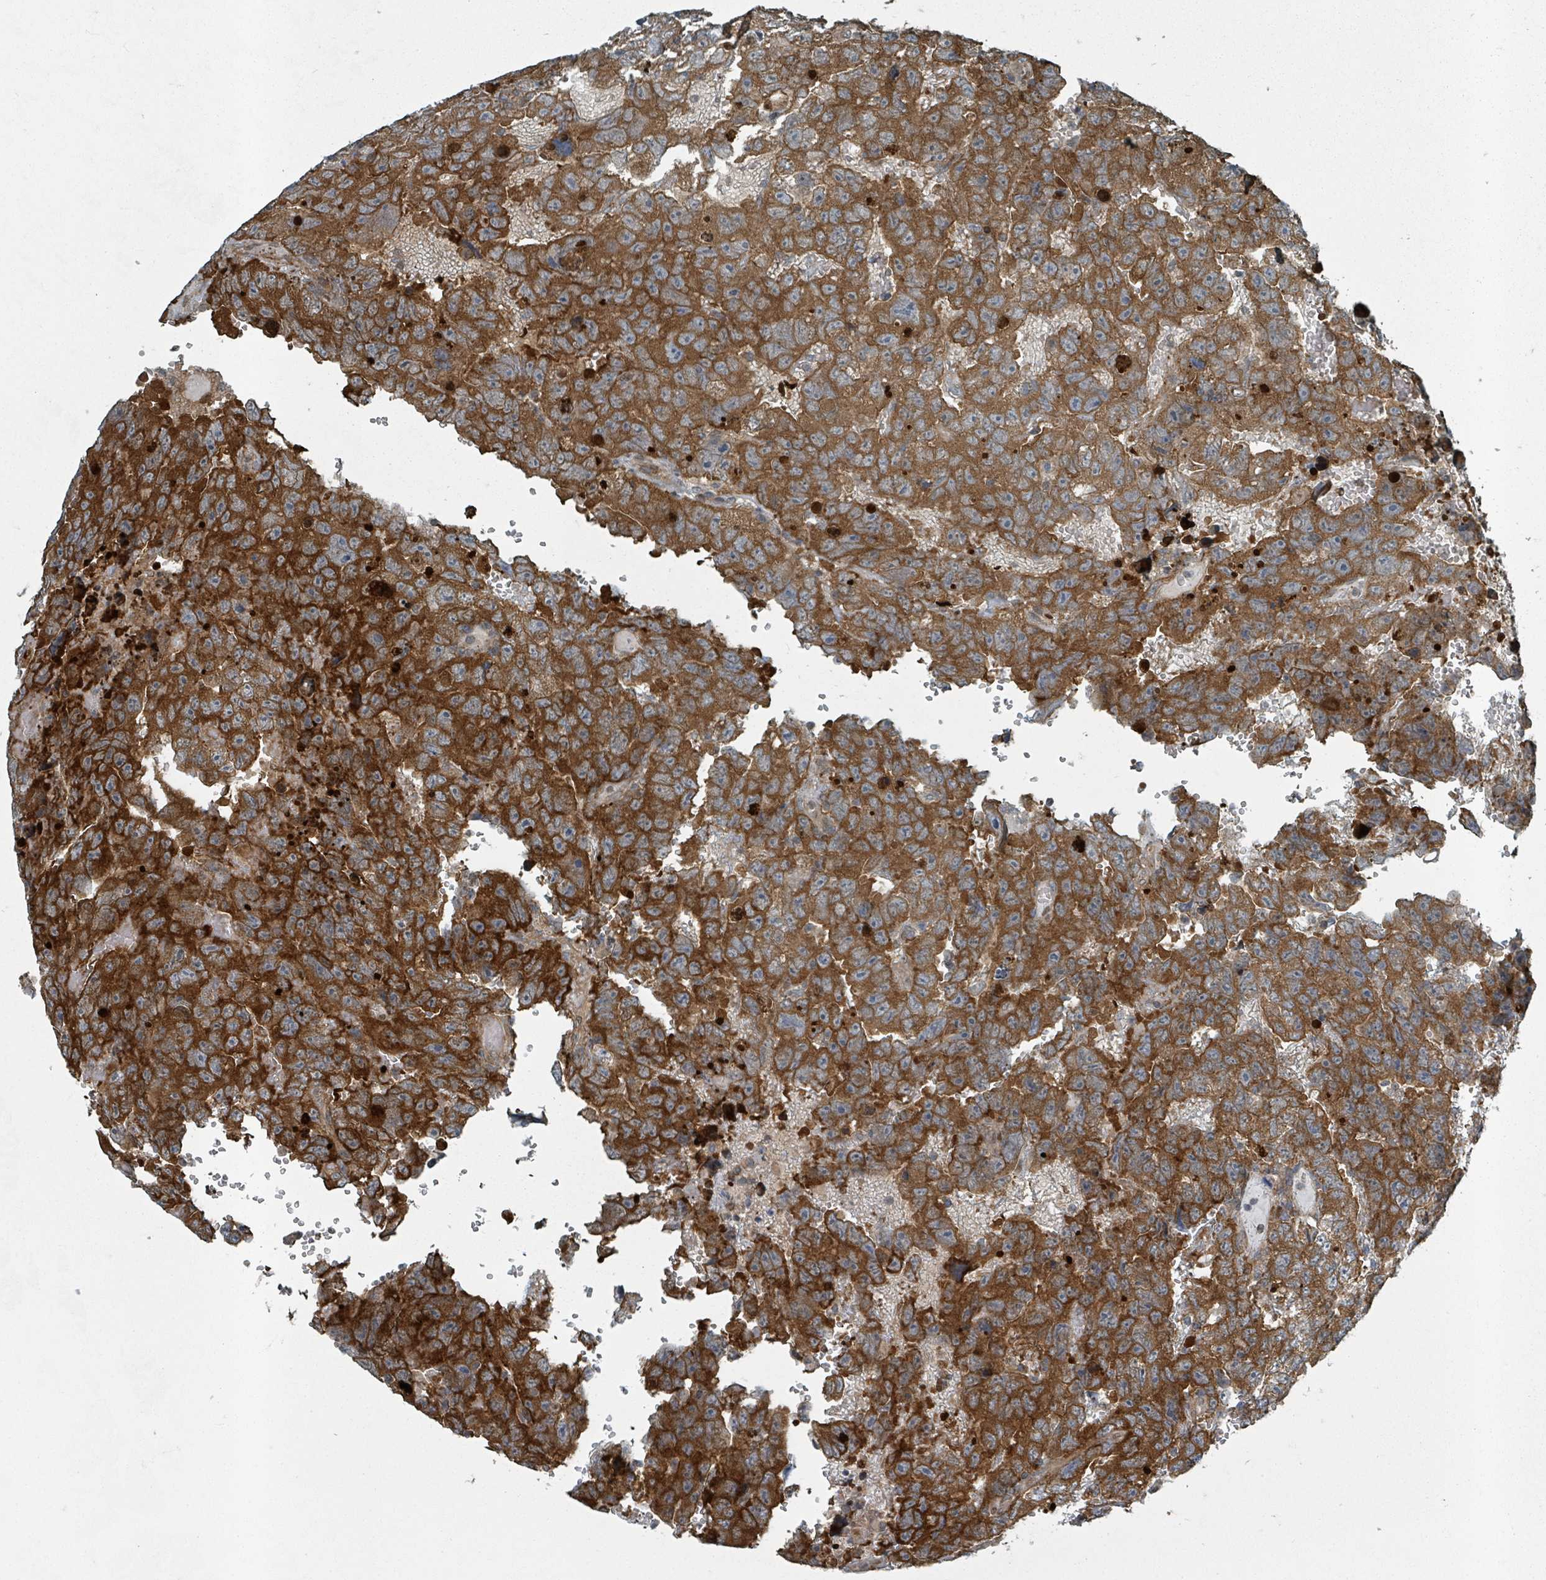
{"staining": {"intensity": "strong", "quantity": ">75%", "location": "cytoplasmic/membranous"}, "tissue": "testis cancer", "cell_type": "Tumor cells", "image_type": "cancer", "snomed": [{"axis": "morphology", "description": "Carcinoma, Embryonal, NOS"}, {"axis": "topography", "description": "Testis"}], "caption": "The histopathology image reveals staining of testis cancer, revealing strong cytoplasmic/membranous protein expression (brown color) within tumor cells.", "gene": "RHPN2", "patient": {"sex": "male", "age": 45}}